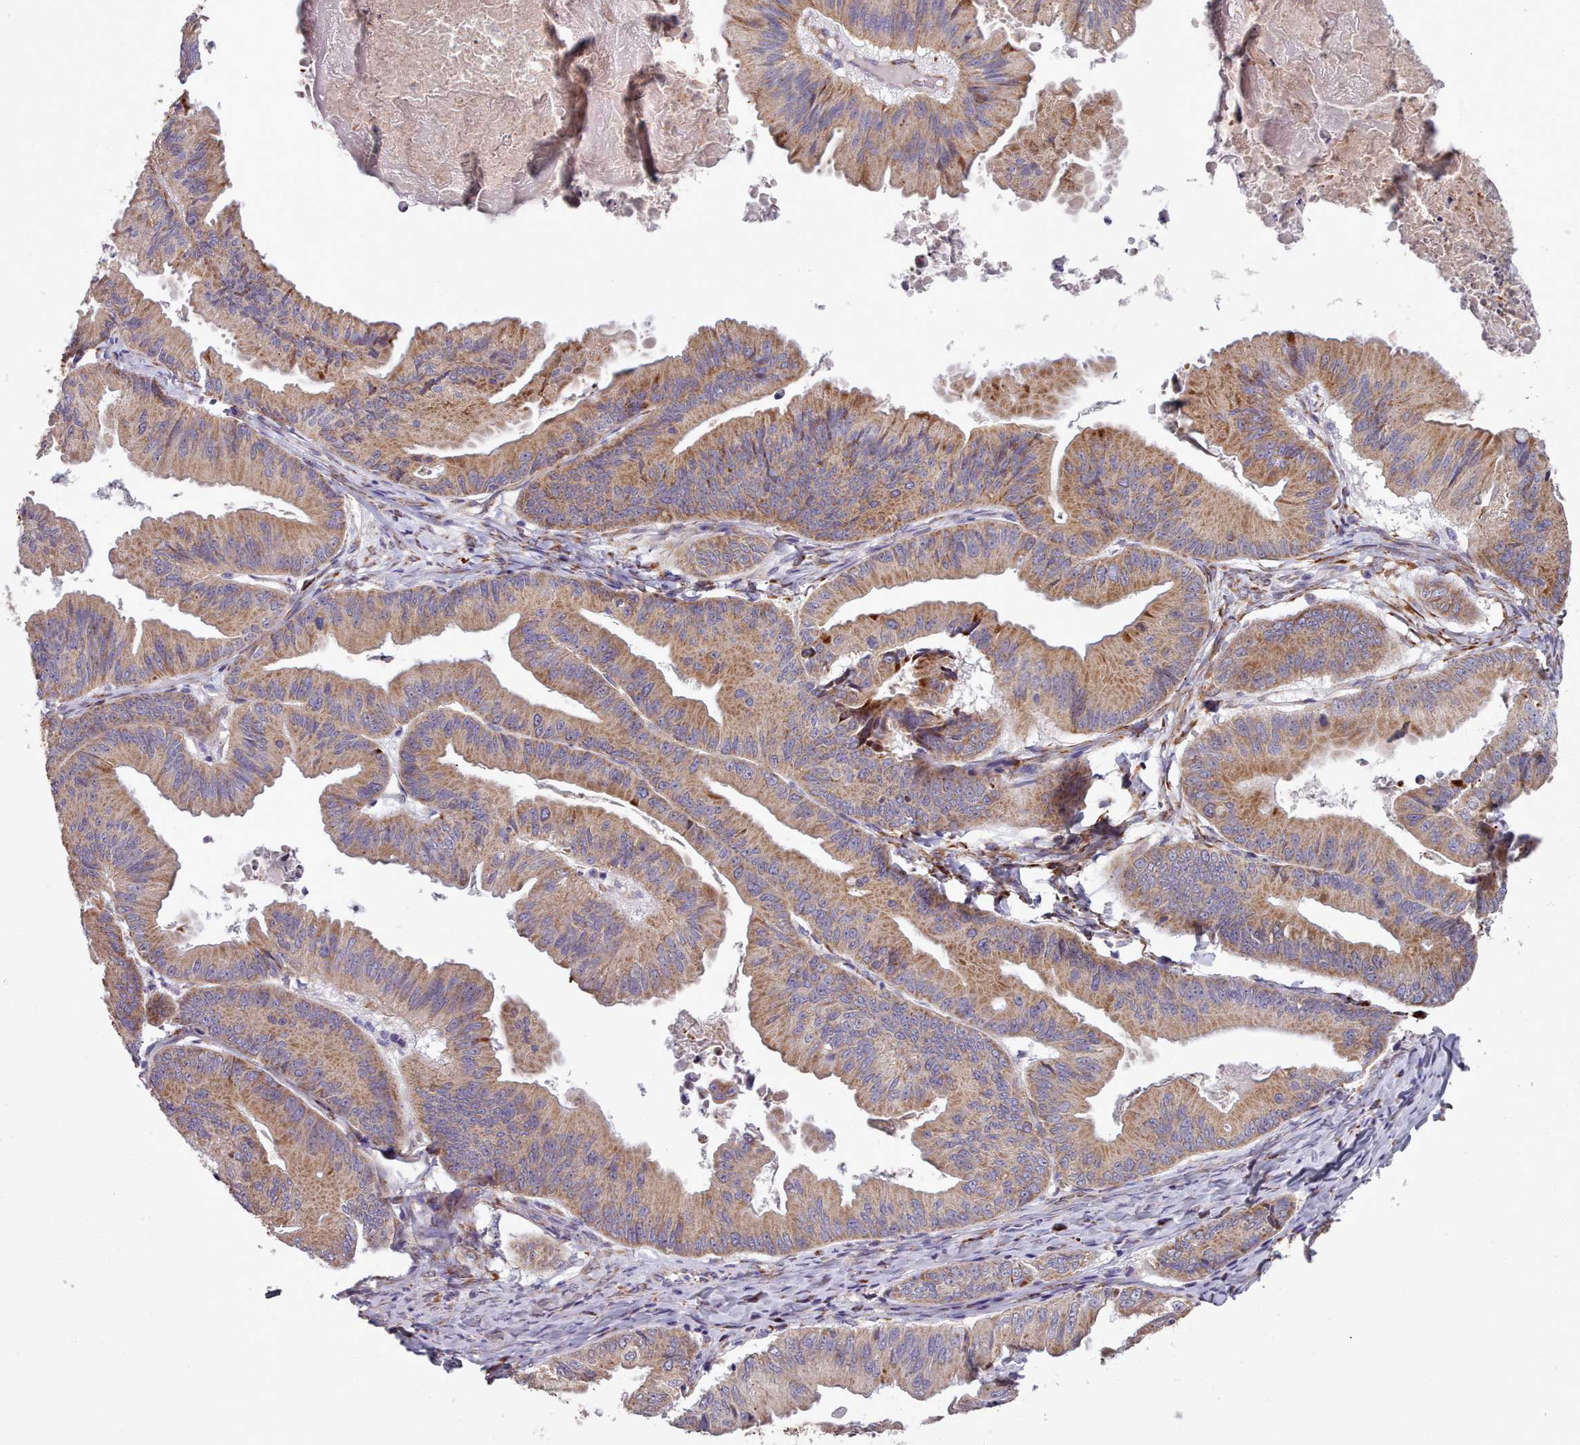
{"staining": {"intensity": "moderate", "quantity": ">75%", "location": "cytoplasmic/membranous"}, "tissue": "ovarian cancer", "cell_type": "Tumor cells", "image_type": "cancer", "snomed": [{"axis": "morphology", "description": "Cystadenocarcinoma, mucinous, NOS"}, {"axis": "topography", "description": "Ovary"}], "caption": "Moderate cytoplasmic/membranous protein staining is present in about >75% of tumor cells in ovarian mucinous cystadenocarcinoma.", "gene": "FKBP10", "patient": {"sex": "female", "age": 61}}